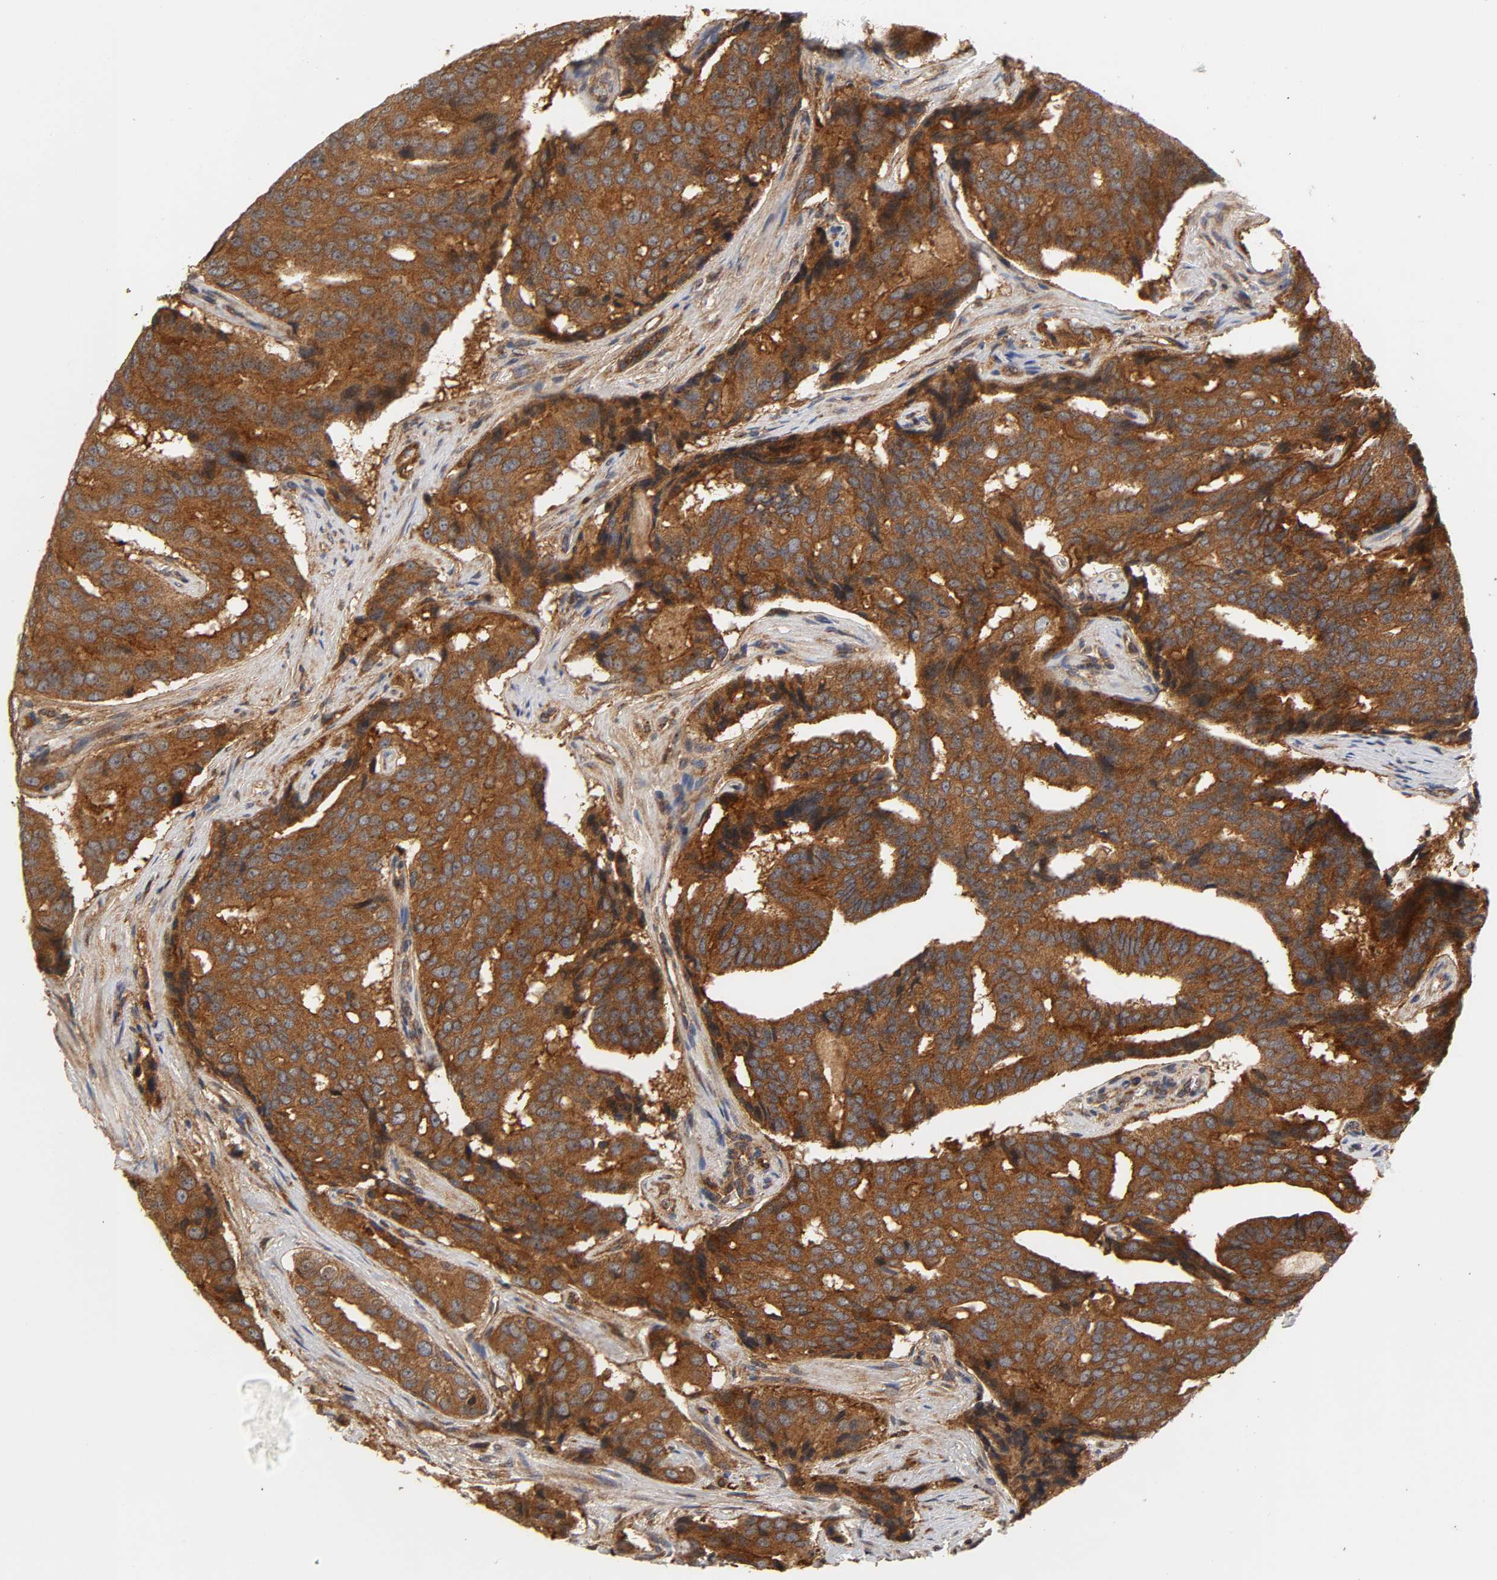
{"staining": {"intensity": "strong", "quantity": ">75%", "location": "cytoplasmic/membranous"}, "tissue": "prostate cancer", "cell_type": "Tumor cells", "image_type": "cancer", "snomed": [{"axis": "morphology", "description": "Adenocarcinoma, High grade"}, {"axis": "topography", "description": "Prostate"}], "caption": "Immunohistochemical staining of prostate cancer shows high levels of strong cytoplasmic/membranous expression in approximately >75% of tumor cells. Using DAB (3,3'-diaminobenzidine) (brown) and hematoxylin (blue) stains, captured at high magnification using brightfield microscopy.", "gene": "IKBKB", "patient": {"sex": "male", "age": 58}}